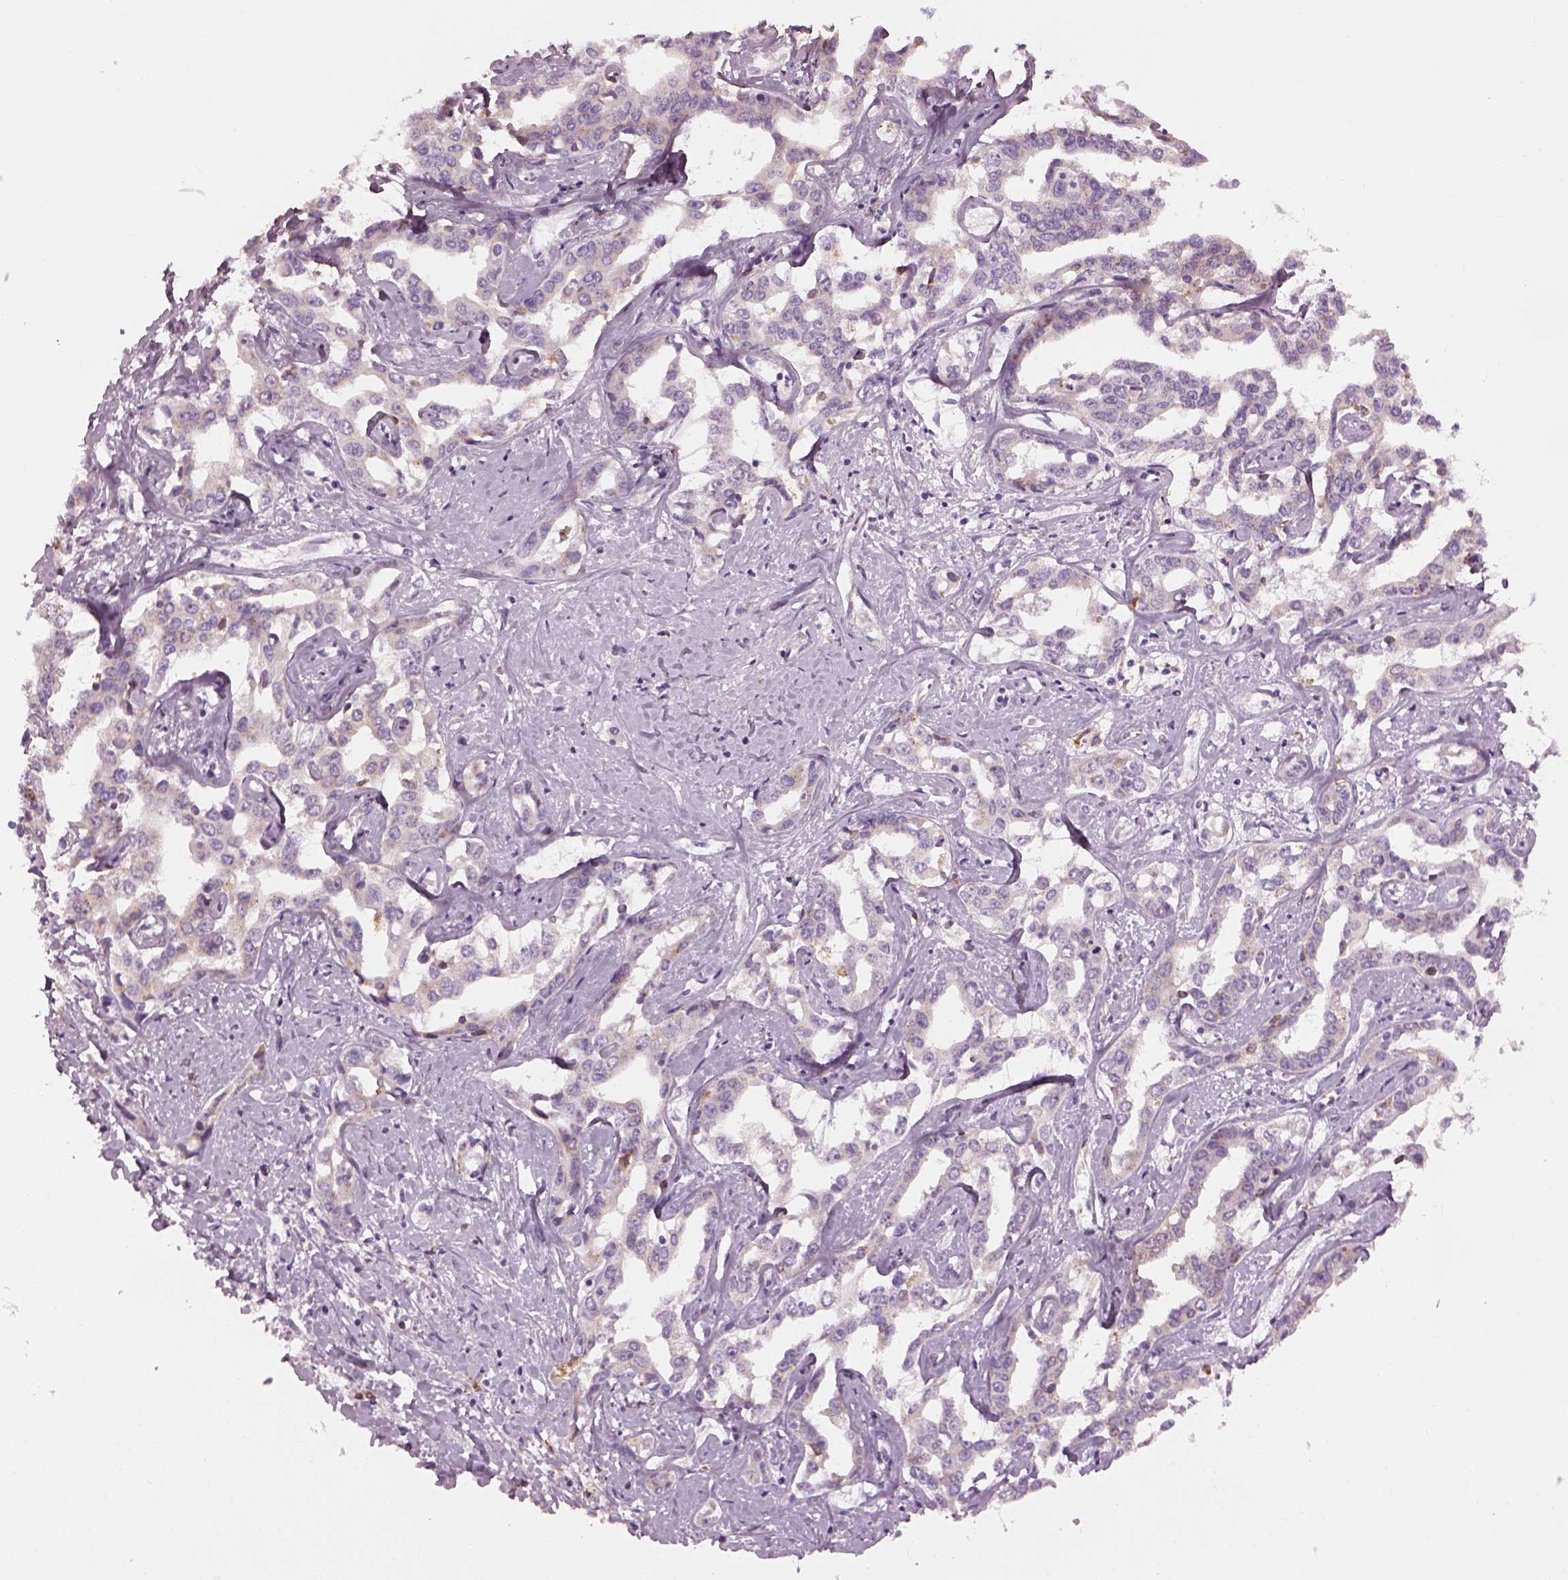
{"staining": {"intensity": "weak", "quantity": "<25%", "location": "cytoplasmic/membranous"}, "tissue": "liver cancer", "cell_type": "Tumor cells", "image_type": "cancer", "snomed": [{"axis": "morphology", "description": "Cholangiocarcinoma"}, {"axis": "topography", "description": "Liver"}], "caption": "Immunohistochemistry histopathology image of neoplastic tissue: cholangiocarcinoma (liver) stained with DAB demonstrates no significant protein expression in tumor cells.", "gene": "TMEM231", "patient": {"sex": "male", "age": 59}}